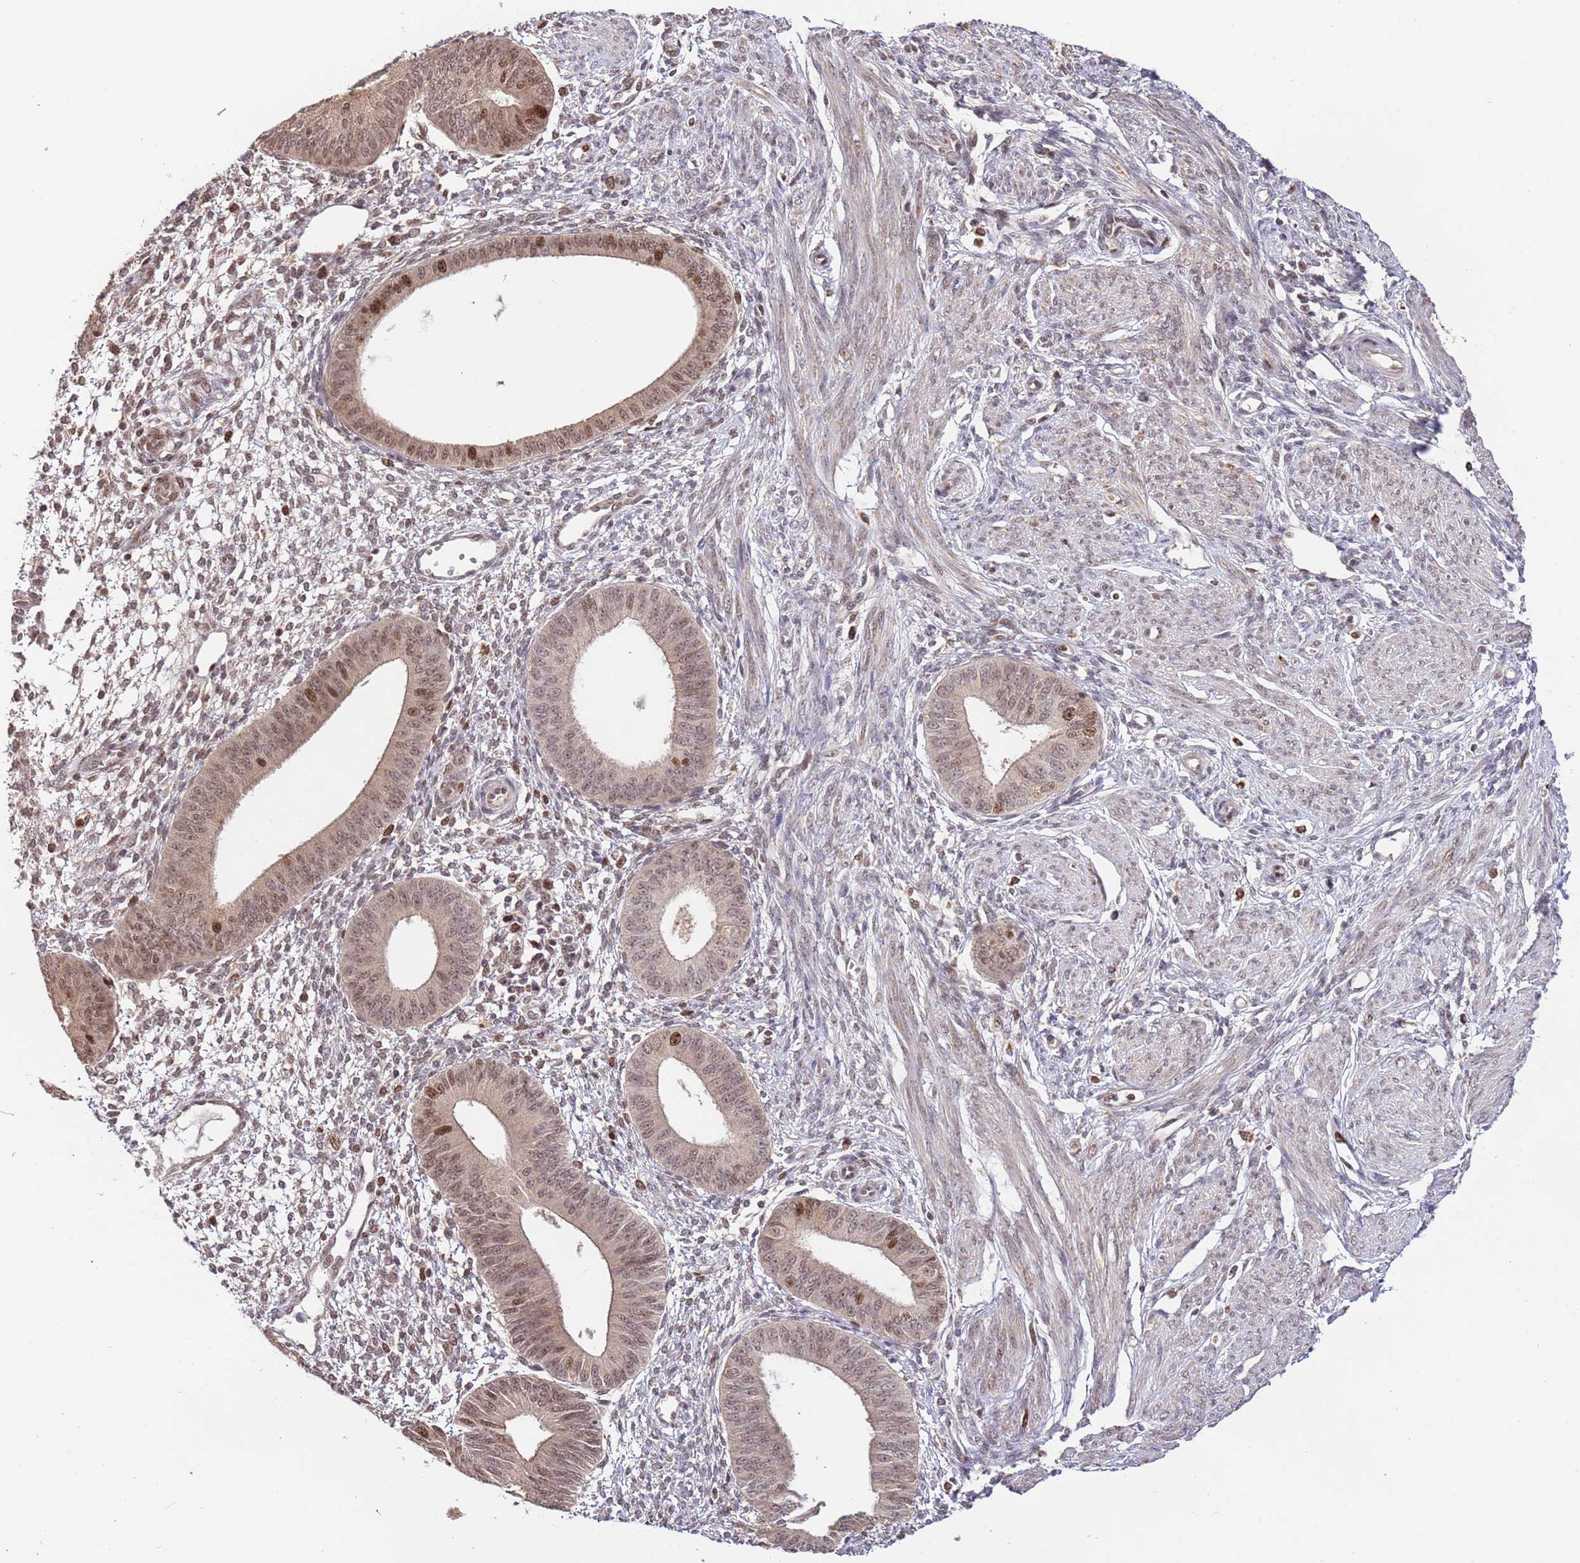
{"staining": {"intensity": "moderate", "quantity": "<25%", "location": "nuclear"}, "tissue": "endometrium", "cell_type": "Cells in endometrial stroma", "image_type": "normal", "snomed": [{"axis": "morphology", "description": "Normal tissue, NOS"}, {"axis": "topography", "description": "Endometrium"}], "caption": "Benign endometrium shows moderate nuclear staining in approximately <25% of cells in endometrial stroma, visualized by immunohistochemistry. The staining was performed using DAB, with brown indicating positive protein expression. Nuclei are stained blue with hematoxylin.", "gene": "RIF1", "patient": {"sex": "female", "age": 49}}